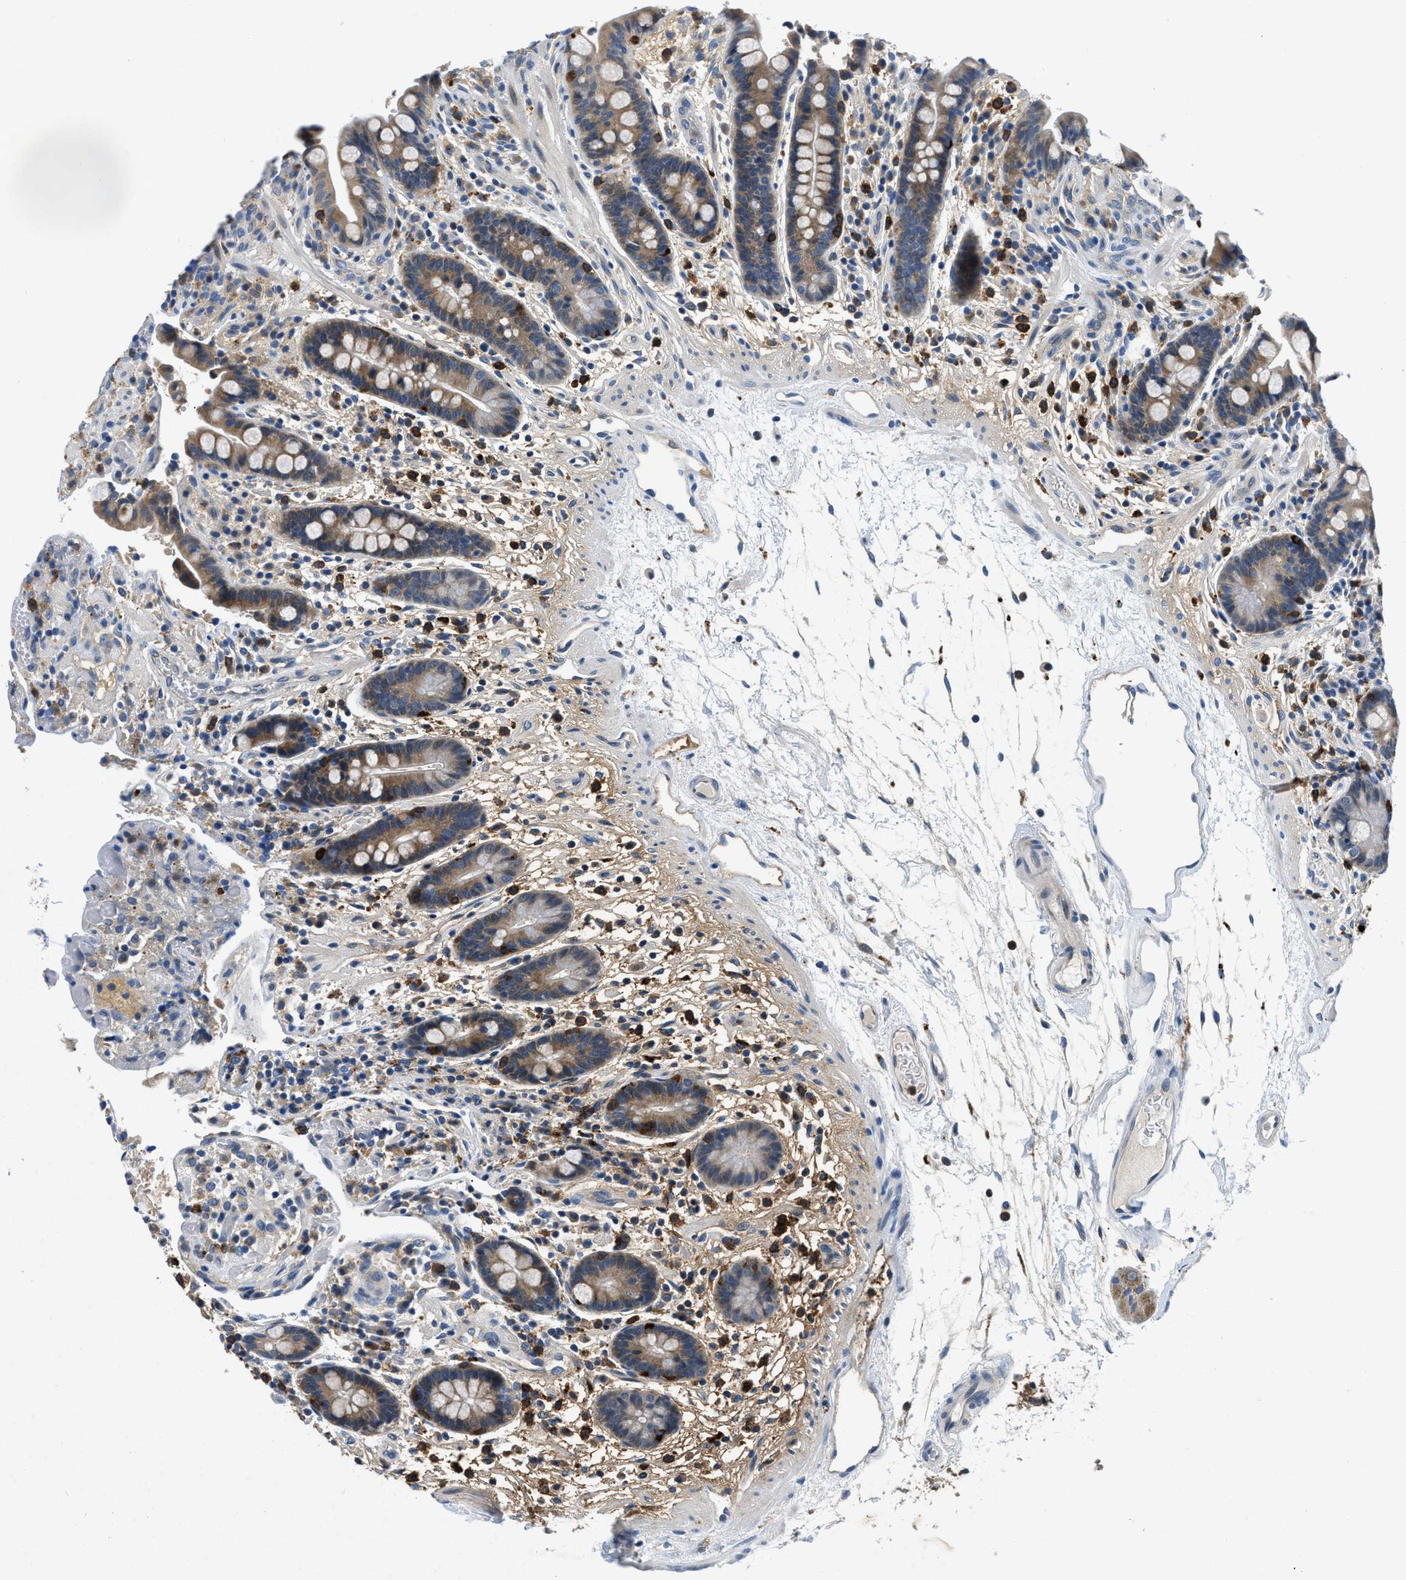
{"staining": {"intensity": "negative", "quantity": "none", "location": "none"}, "tissue": "colon", "cell_type": "Endothelial cells", "image_type": "normal", "snomed": [{"axis": "morphology", "description": "Normal tissue, NOS"}, {"axis": "topography", "description": "Colon"}], "caption": "Image shows no significant protein staining in endothelial cells of unremarkable colon. (DAB immunohistochemistry (IHC) visualized using brightfield microscopy, high magnification).", "gene": "ADGRE3", "patient": {"sex": "male", "age": 73}}